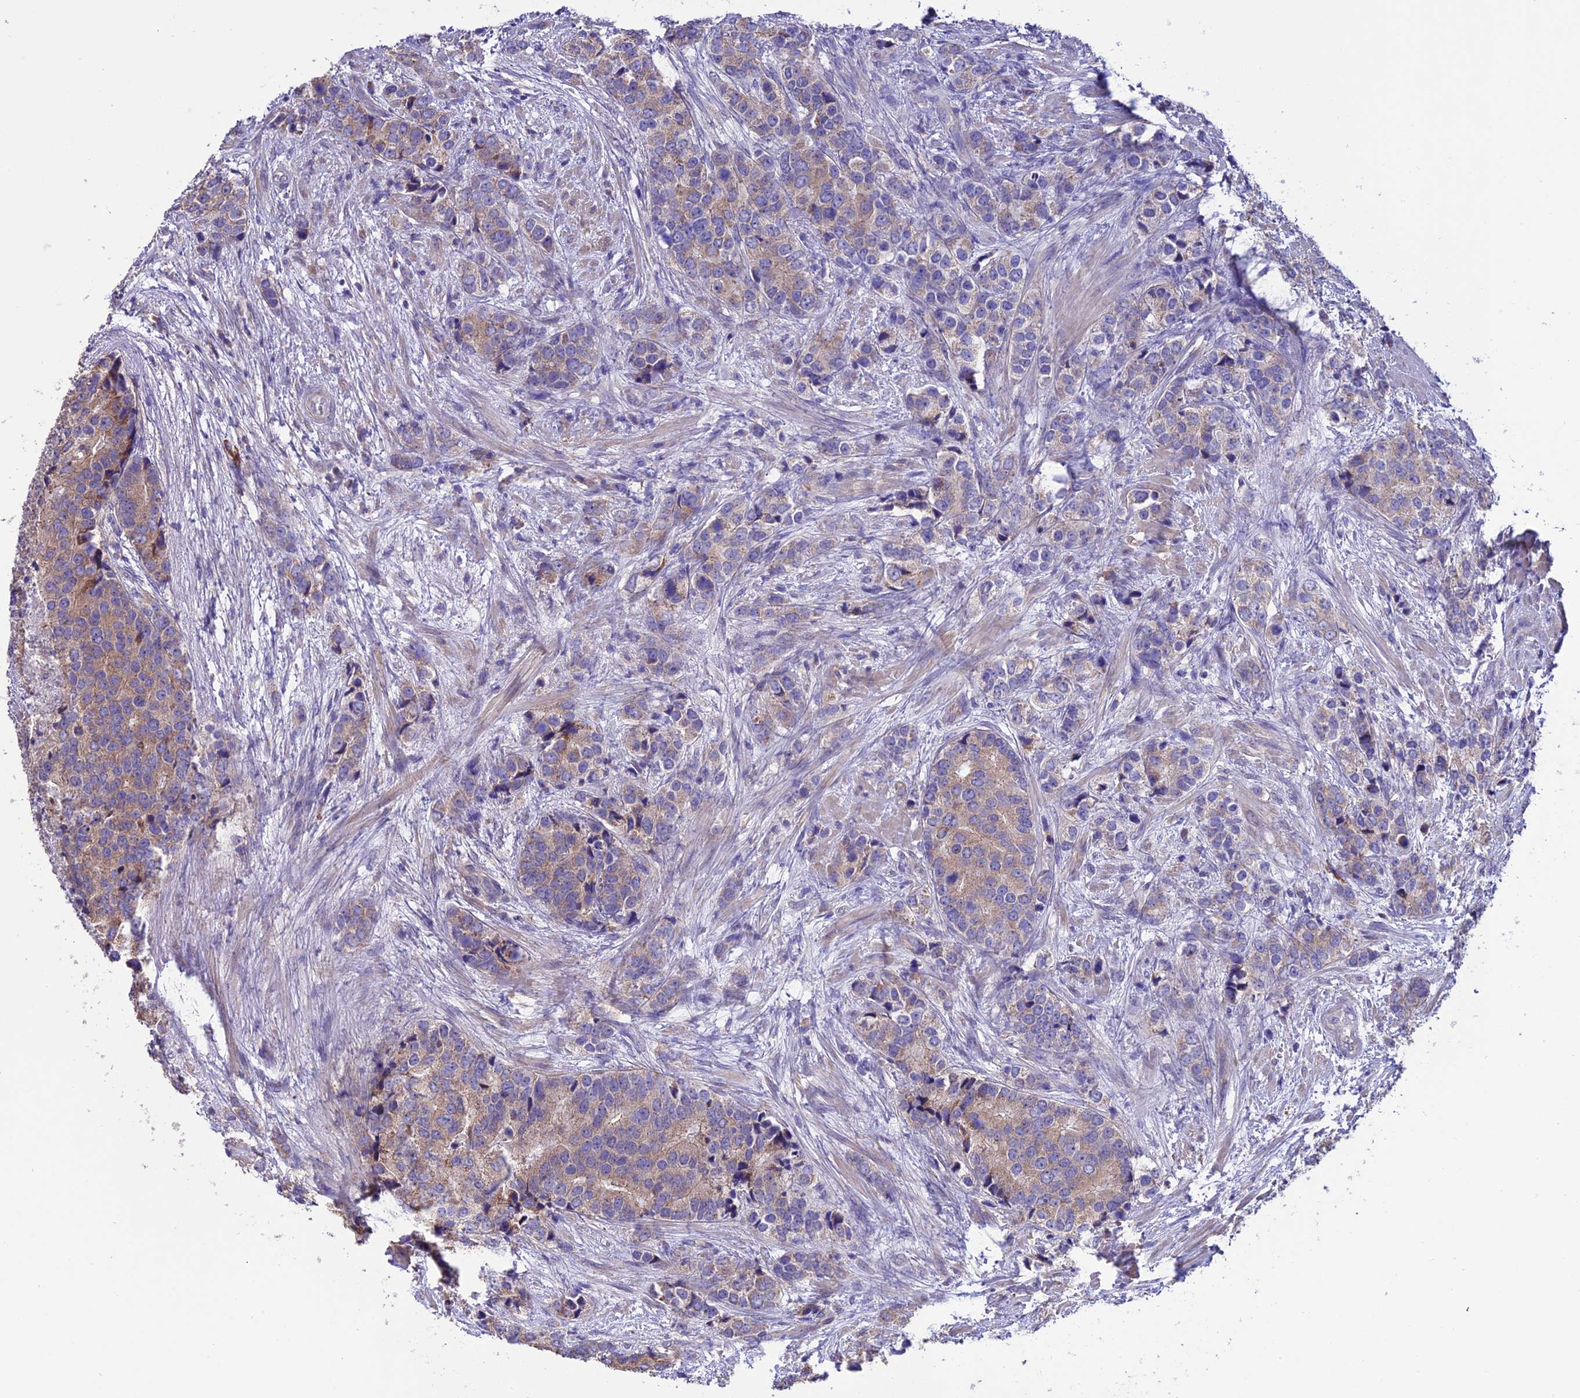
{"staining": {"intensity": "moderate", "quantity": "25%-75%", "location": "cytoplasmic/membranous"}, "tissue": "prostate cancer", "cell_type": "Tumor cells", "image_type": "cancer", "snomed": [{"axis": "morphology", "description": "Adenocarcinoma, High grade"}, {"axis": "topography", "description": "Prostate"}], "caption": "Prostate high-grade adenocarcinoma was stained to show a protein in brown. There is medium levels of moderate cytoplasmic/membranous expression in about 25%-75% of tumor cells.", "gene": "HOGA1", "patient": {"sex": "male", "age": 62}}